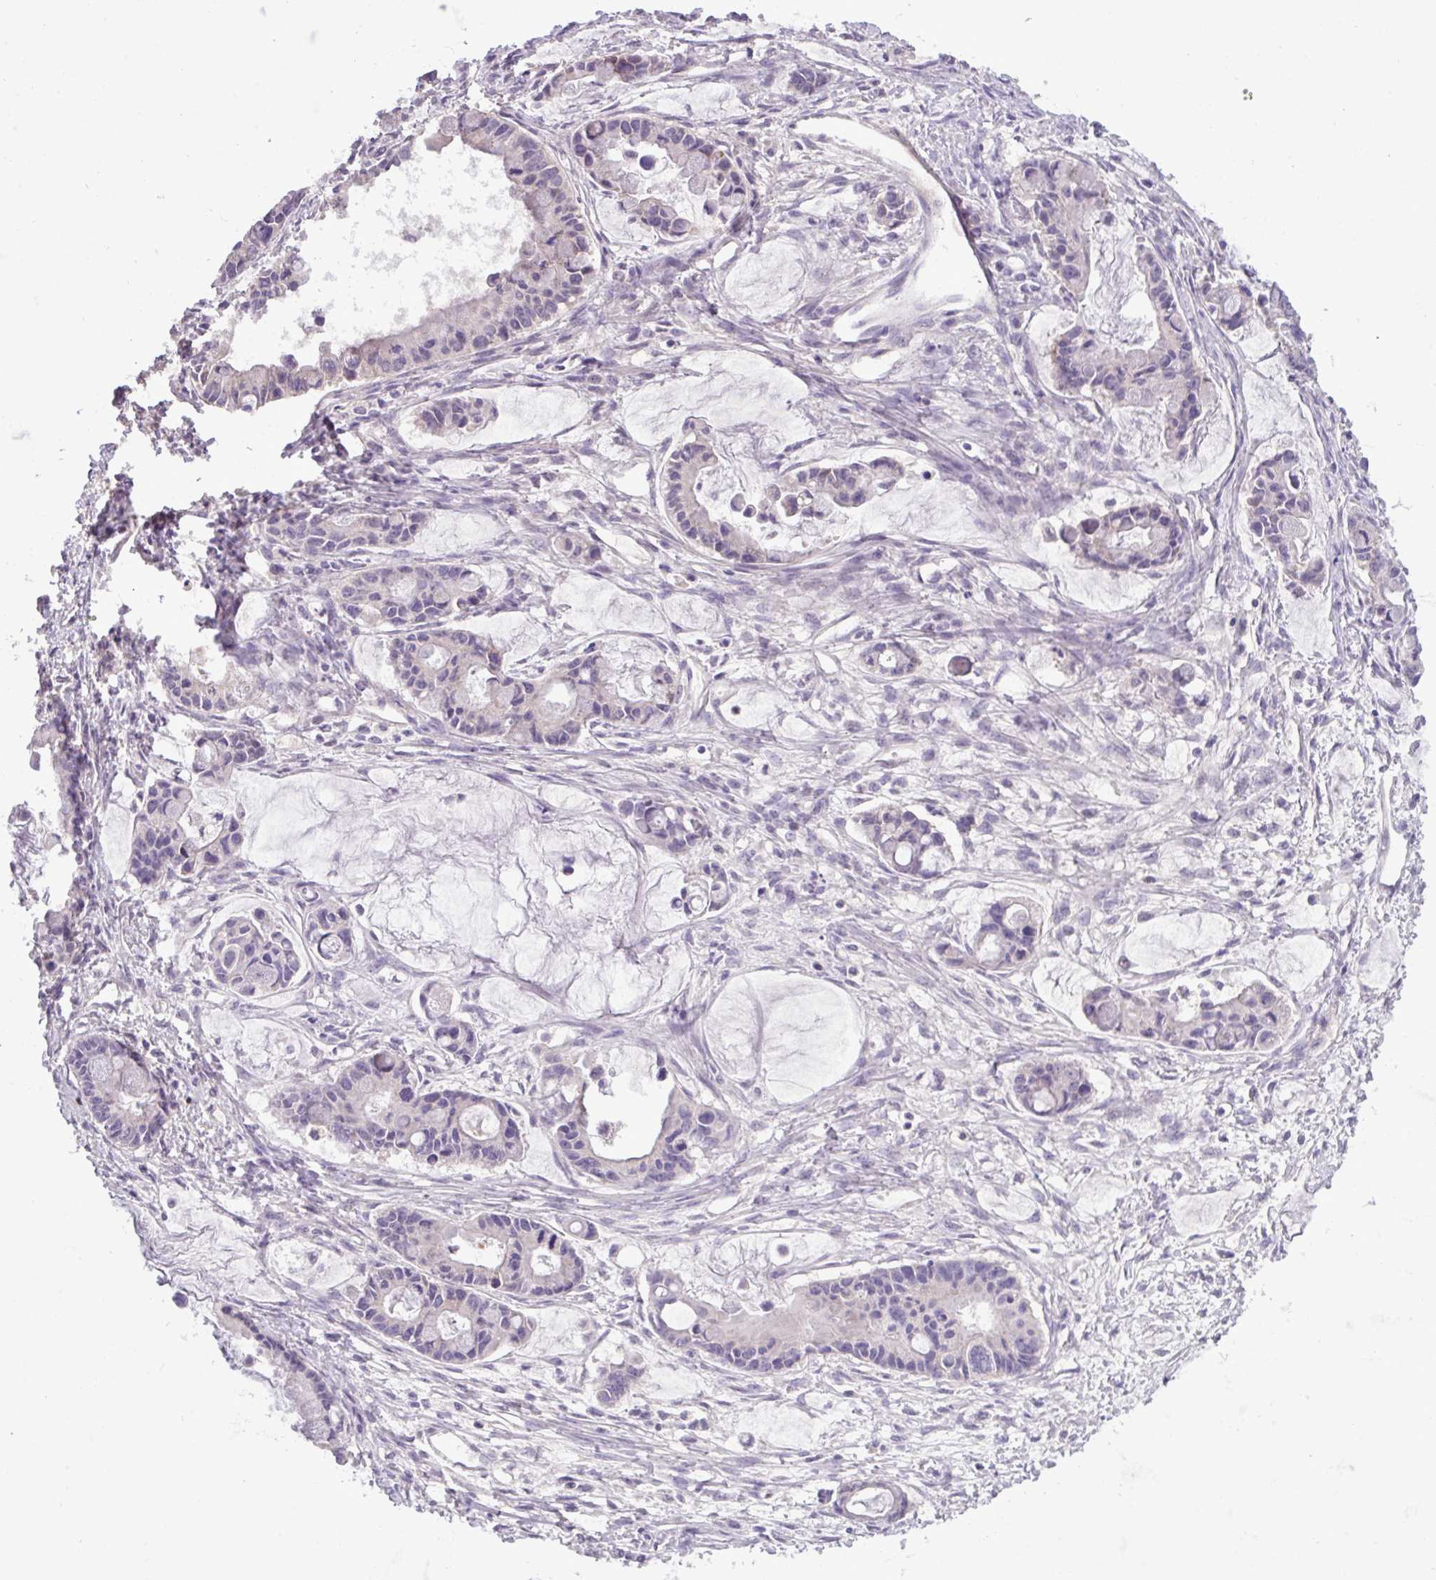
{"staining": {"intensity": "negative", "quantity": "none", "location": "none"}, "tissue": "ovarian cancer", "cell_type": "Tumor cells", "image_type": "cancer", "snomed": [{"axis": "morphology", "description": "Cystadenocarcinoma, mucinous, NOS"}, {"axis": "topography", "description": "Ovary"}], "caption": "A micrograph of human ovarian mucinous cystadenocarcinoma is negative for staining in tumor cells.", "gene": "PAX8", "patient": {"sex": "female", "age": 63}}